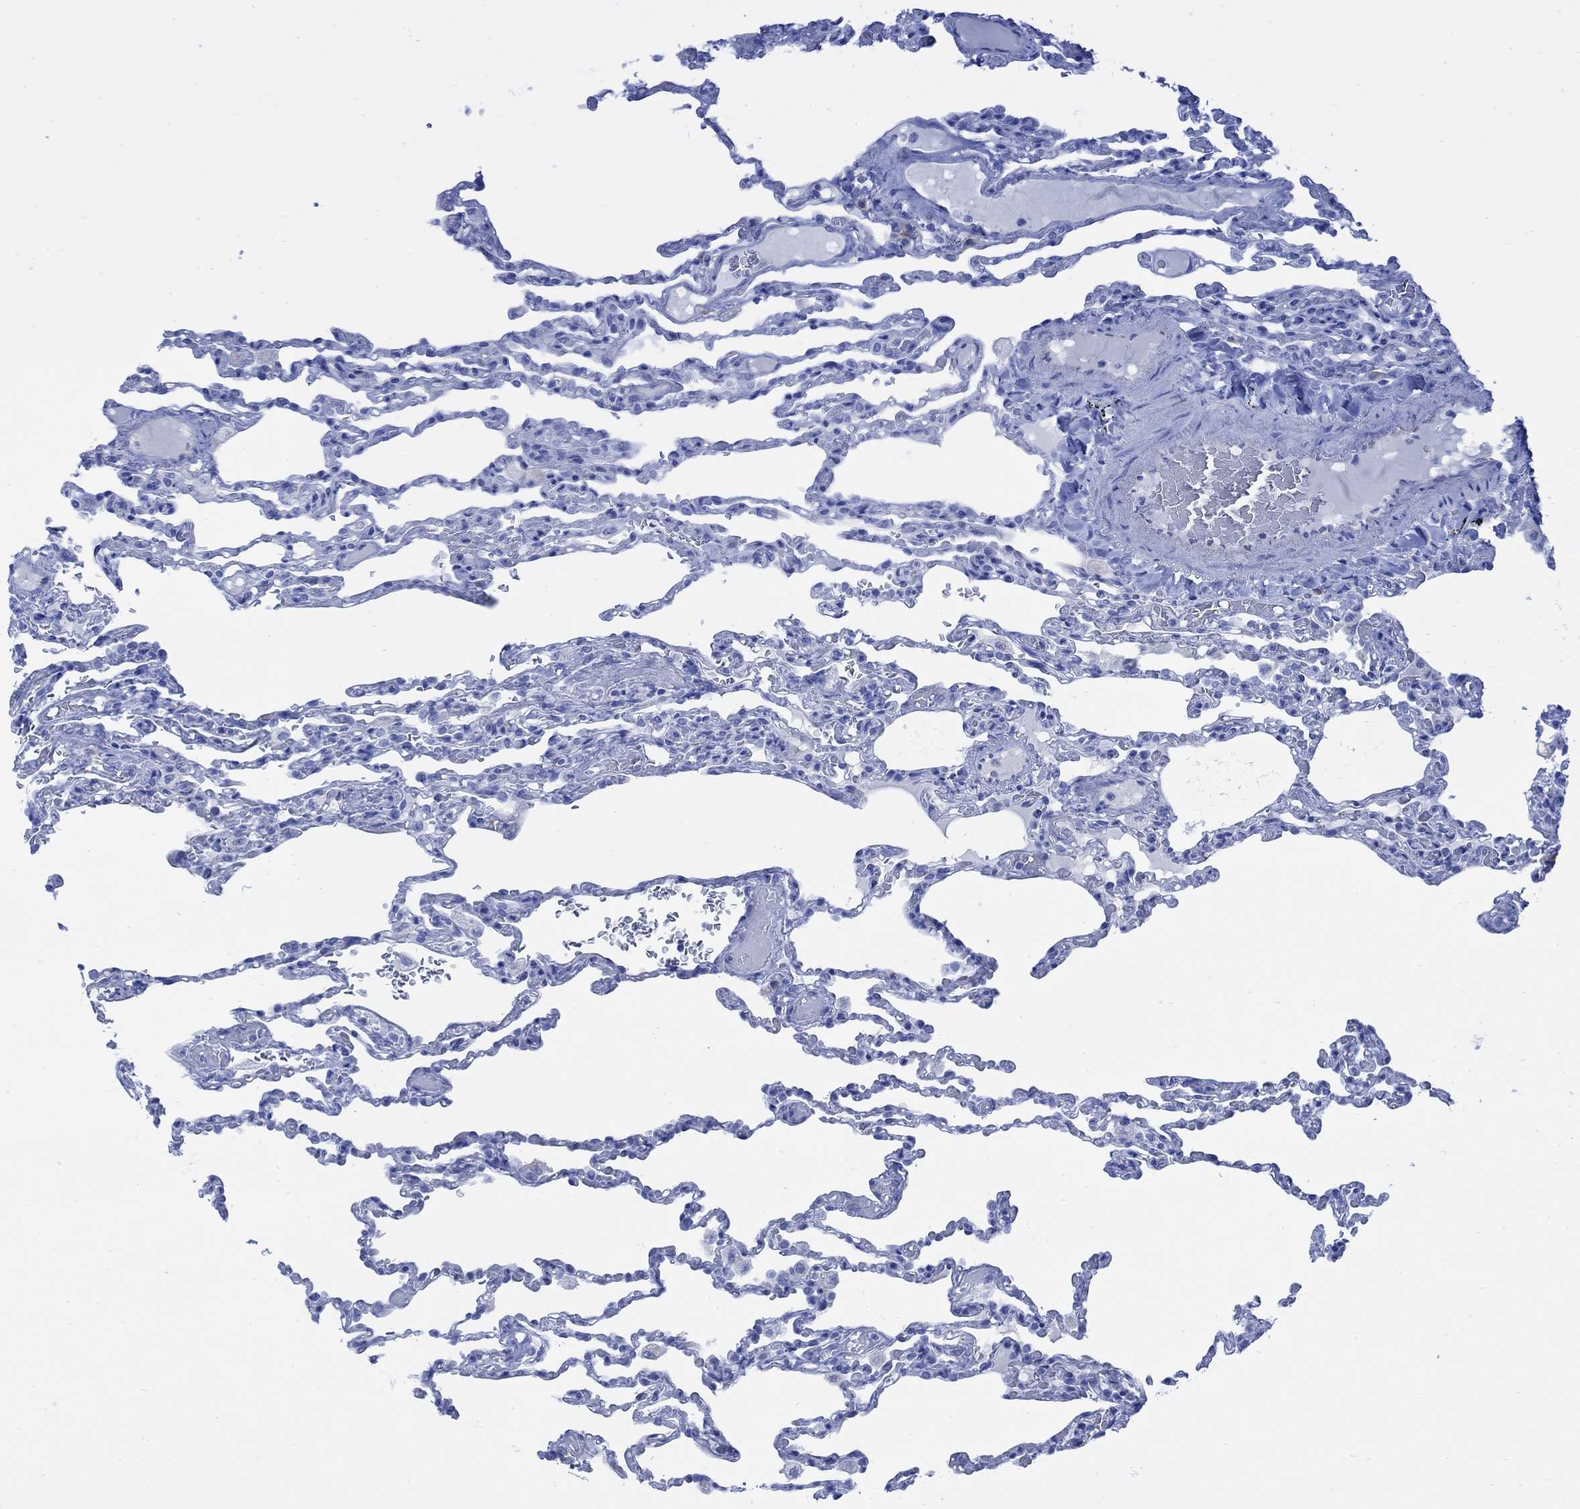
{"staining": {"intensity": "negative", "quantity": "none", "location": "none"}, "tissue": "lung", "cell_type": "Alveolar cells", "image_type": "normal", "snomed": [{"axis": "morphology", "description": "Normal tissue, NOS"}, {"axis": "topography", "description": "Lung"}], "caption": "Lung was stained to show a protein in brown. There is no significant positivity in alveolar cells.", "gene": "GNG13", "patient": {"sex": "female", "age": 43}}